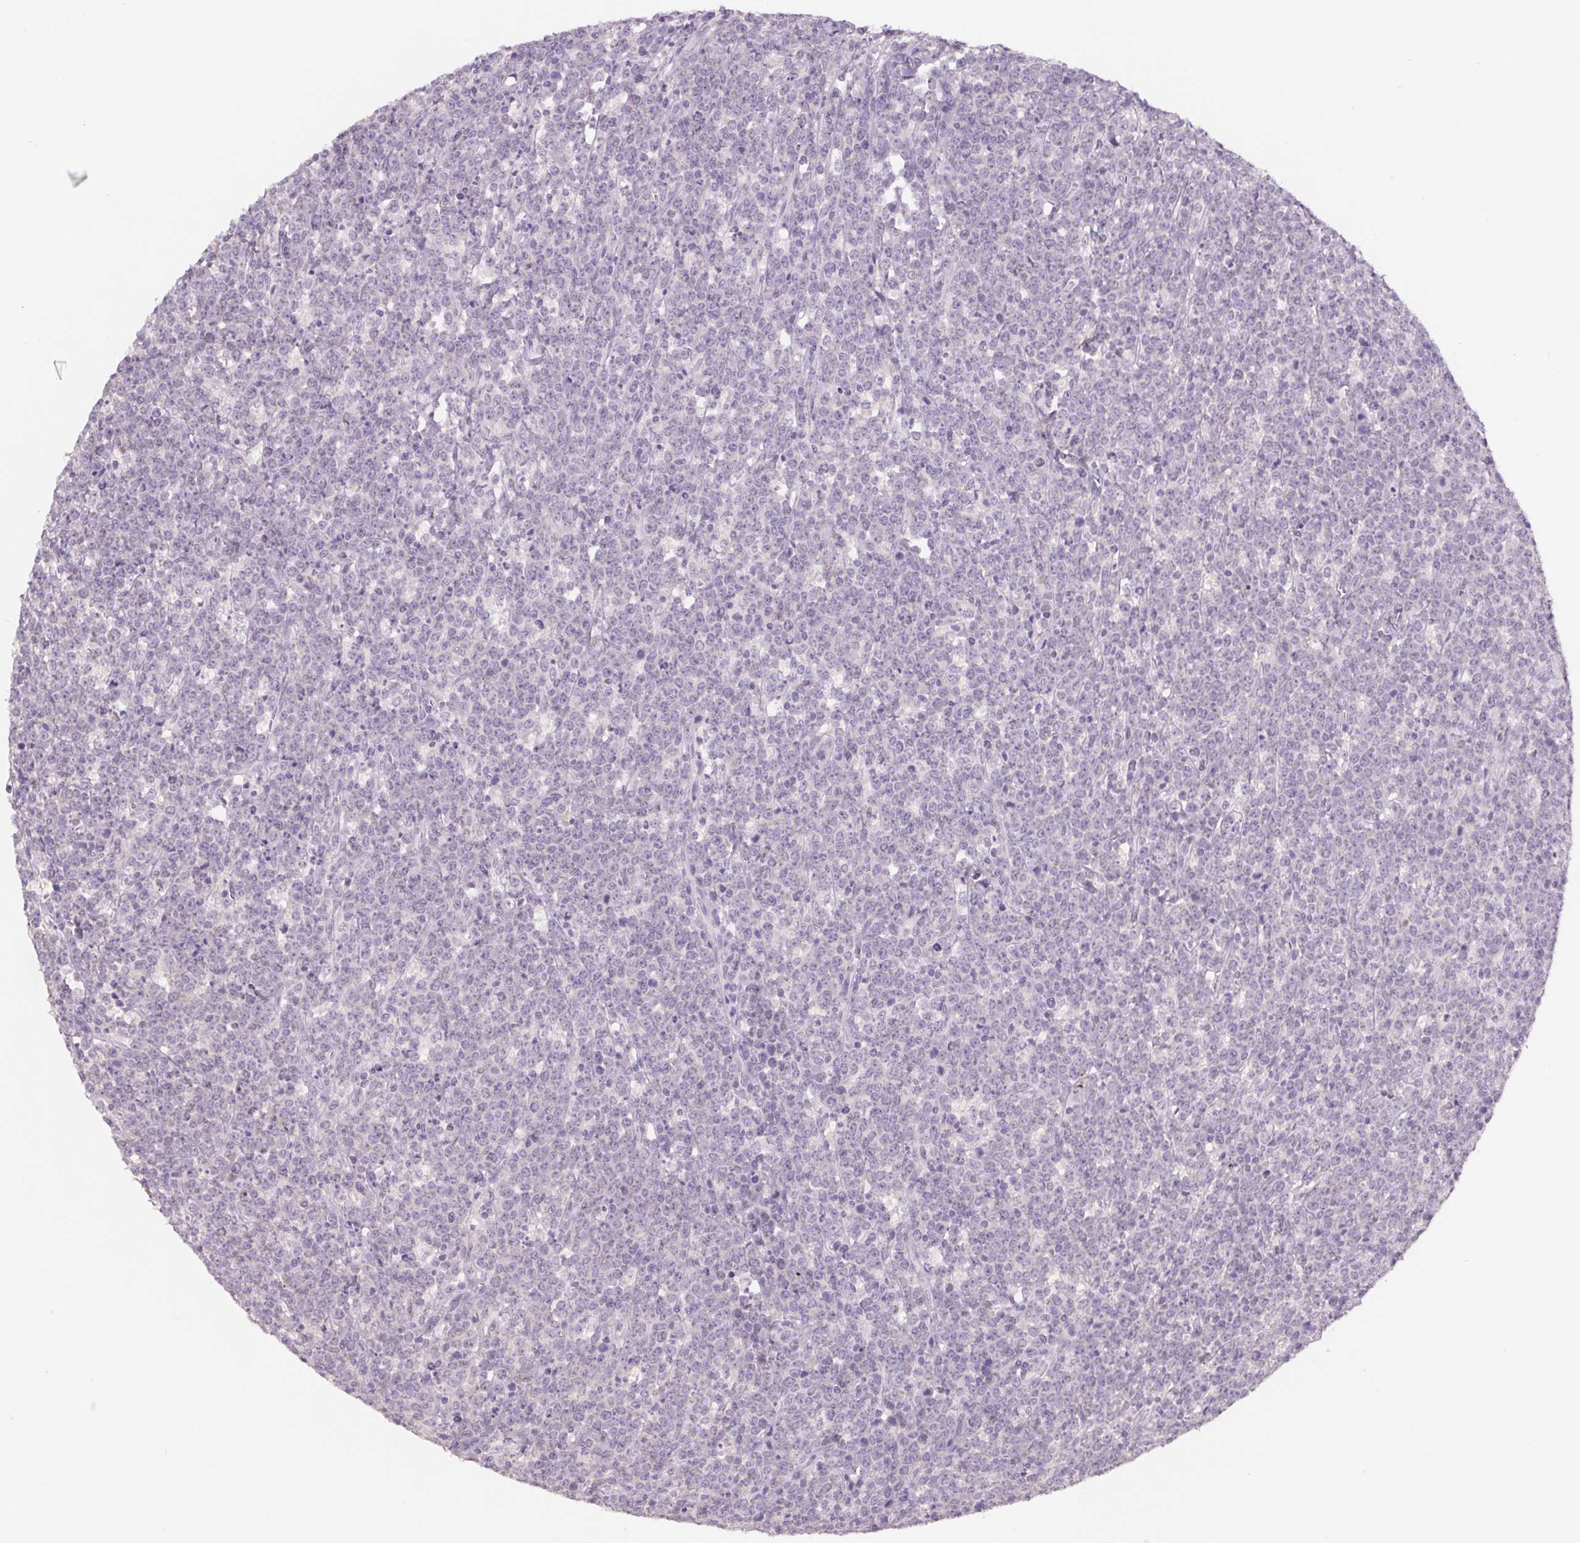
{"staining": {"intensity": "negative", "quantity": "none", "location": "none"}, "tissue": "lymphoma", "cell_type": "Tumor cells", "image_type": "cancer", "snomed": [{"axis": "morphology", "description": "Malignant lymphoma, non-Hodgkin's type, High grade"}, {"axis": "topography", "description": "Small intestine"}], "caption": "This is a photomicrograph of immunohistochemistry staining of lymphoma, which shows no positivity in tumor cells.", "gene": "PNMA8B", "patient": {"sex": "female", "age": 56}}